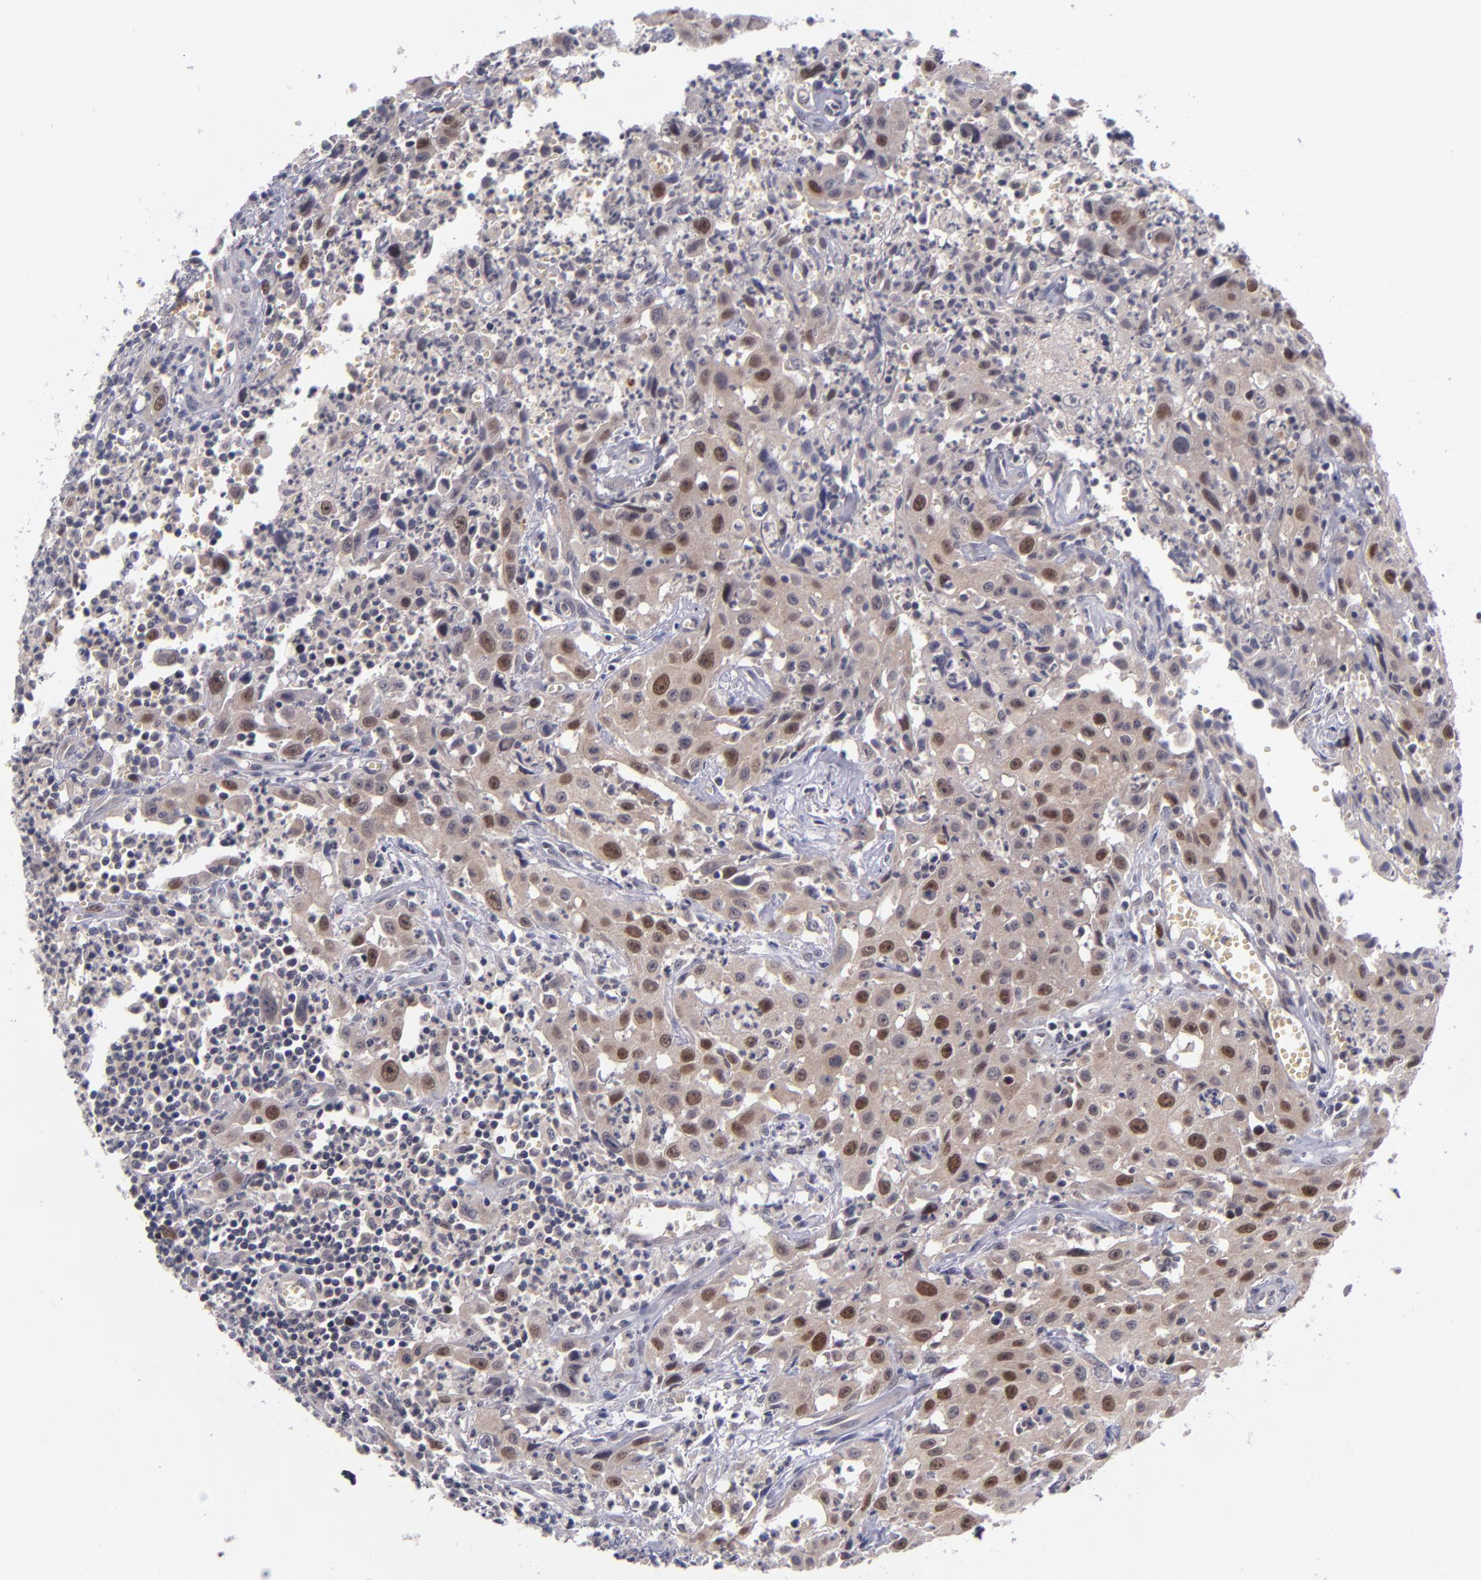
{"staining": {"intensity": "strong", "quantity": "25%-75%", "location": "nuclear"}, "tissue": "urothelial cancer", "cell_type": "Tumor cells", "image_type": "cancer", "snomed": [{"axis": "morphology", "description": "Urothelial carcinoma, High grade"}, {"axis": "topography", "description": "Urinary bladder"}], "caption": "This histopathology image shows IHC staining of urothelial carcinoma (high-grade), with high strong nuclear staining in approximately 25%-75% of tumor cells.", "gene": "CDC7", "patient": {"sex": "male", "age": 66}}